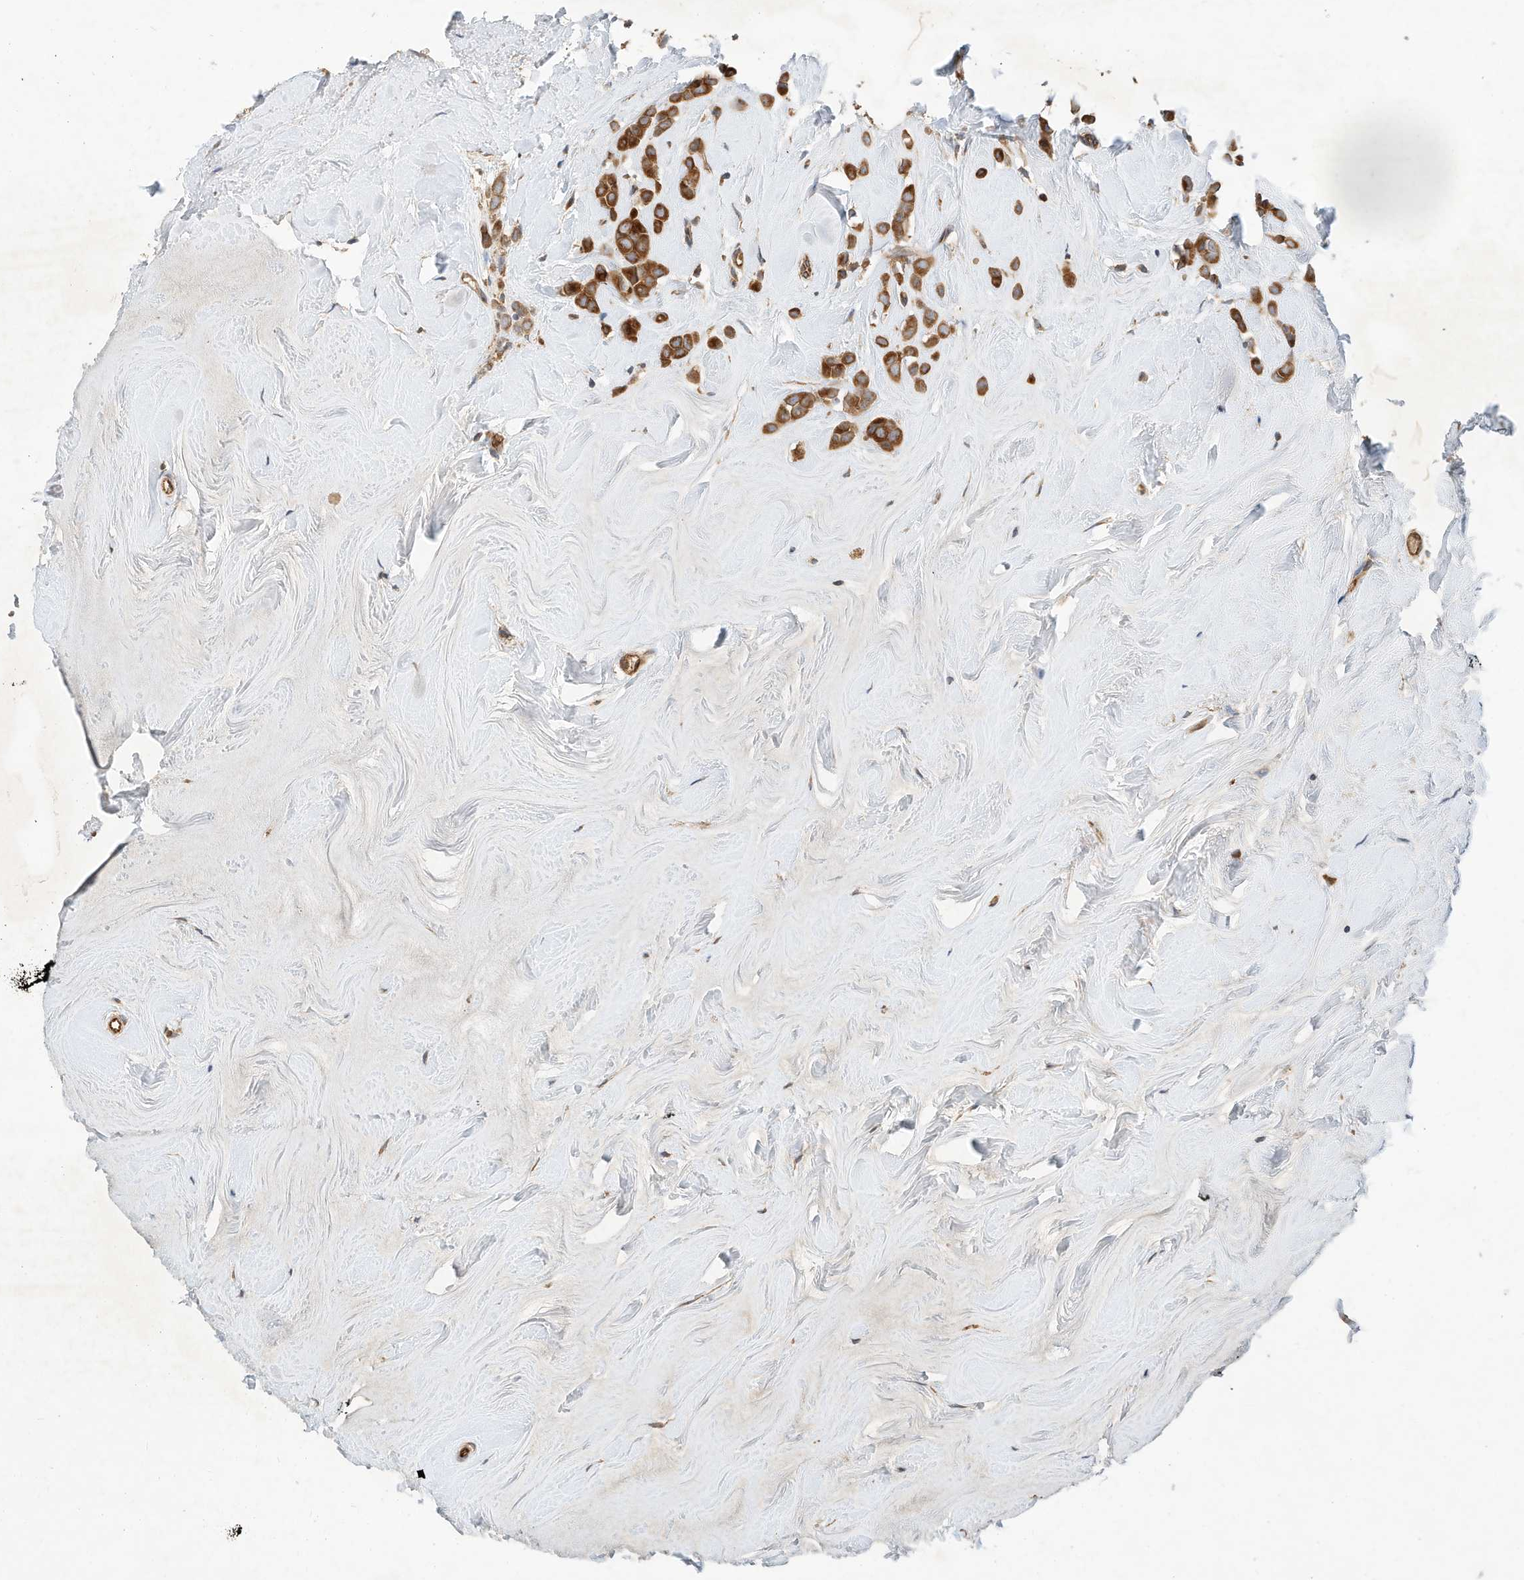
{"staining": {"intensity": "strong", "quantity": ">75%", "location": "cytoplasmic/membranous"}, "tissue": "breast cancer", "cell_type": "Tumor cells", "image_type": "cancer", "snomed": [{"axis": "morphology", "description": "Lobular carcinoma"}, {"axis": "topography", "description": "Breast"}], "caption": "Tumor cells show strong cytoplasmic/membranous staining in approximately >75% of cells in breast cancer (lobular carcinoma).", "gene": "CPAMD8", "patient": {"sex": "female", "age": 47}}